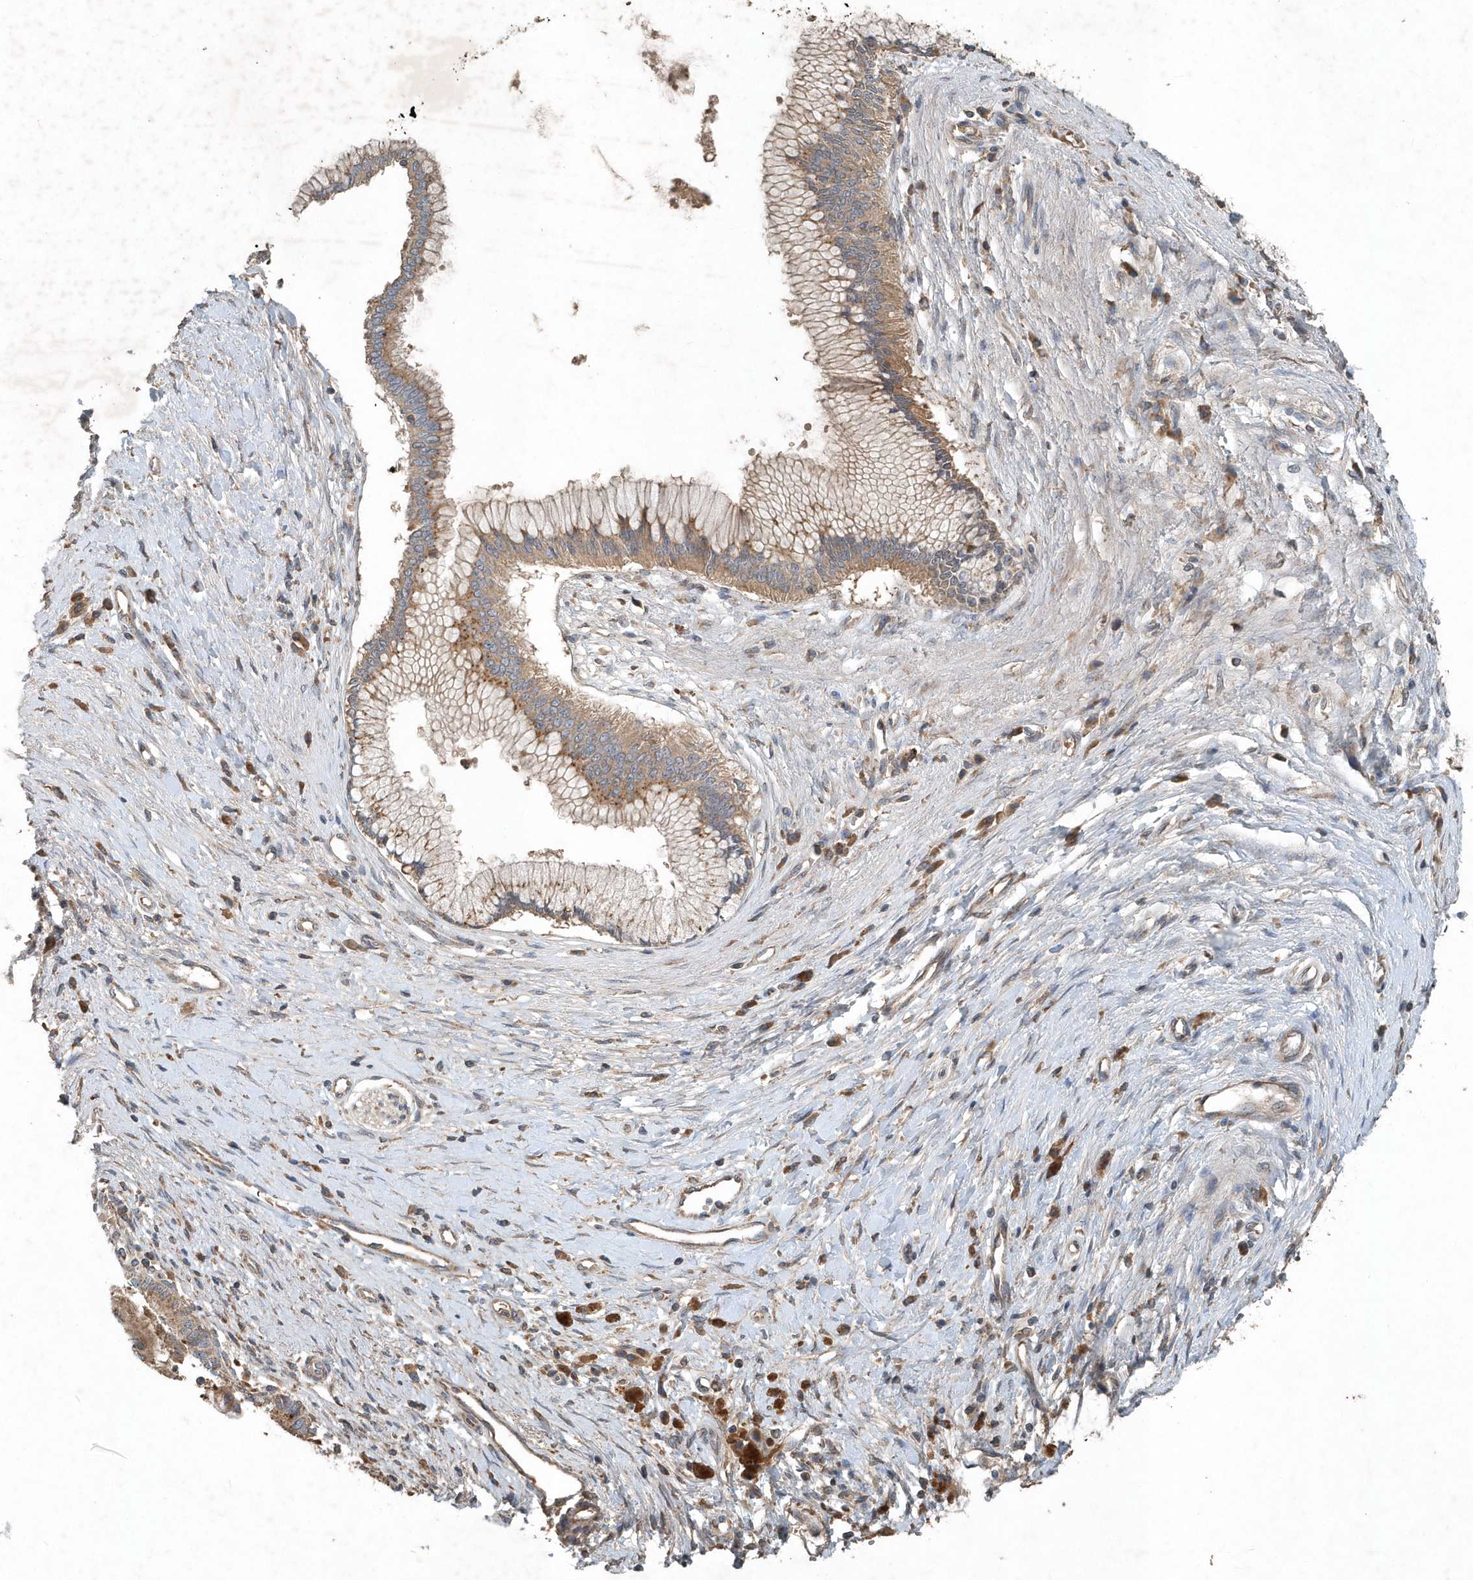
{"staining": {"intensity": "moderate", "quantity": "25%-75%", "location": "cytoplasmic/membranous"}, "tissue": "pancreatic cancer", "cell_type": "Tumor cells", "image_type": "cancer", "snomed": [{"axis": "morphology", "description": "Adenocarcinoma, NOS"}, {"axis": "topography", "description": "Pancreas"}], "caption": "The photomicrograph exhibits staining of adenocarcinoma (pancreatic), revealing moderate cytoplasmic/membranous protein positivity (brown color) within tumor cells. (DAB IHC, brown staining for protein, blue staining for nuclei).", "gene": "SCFD2", "patient": {"sex": "male", "age": 68}}